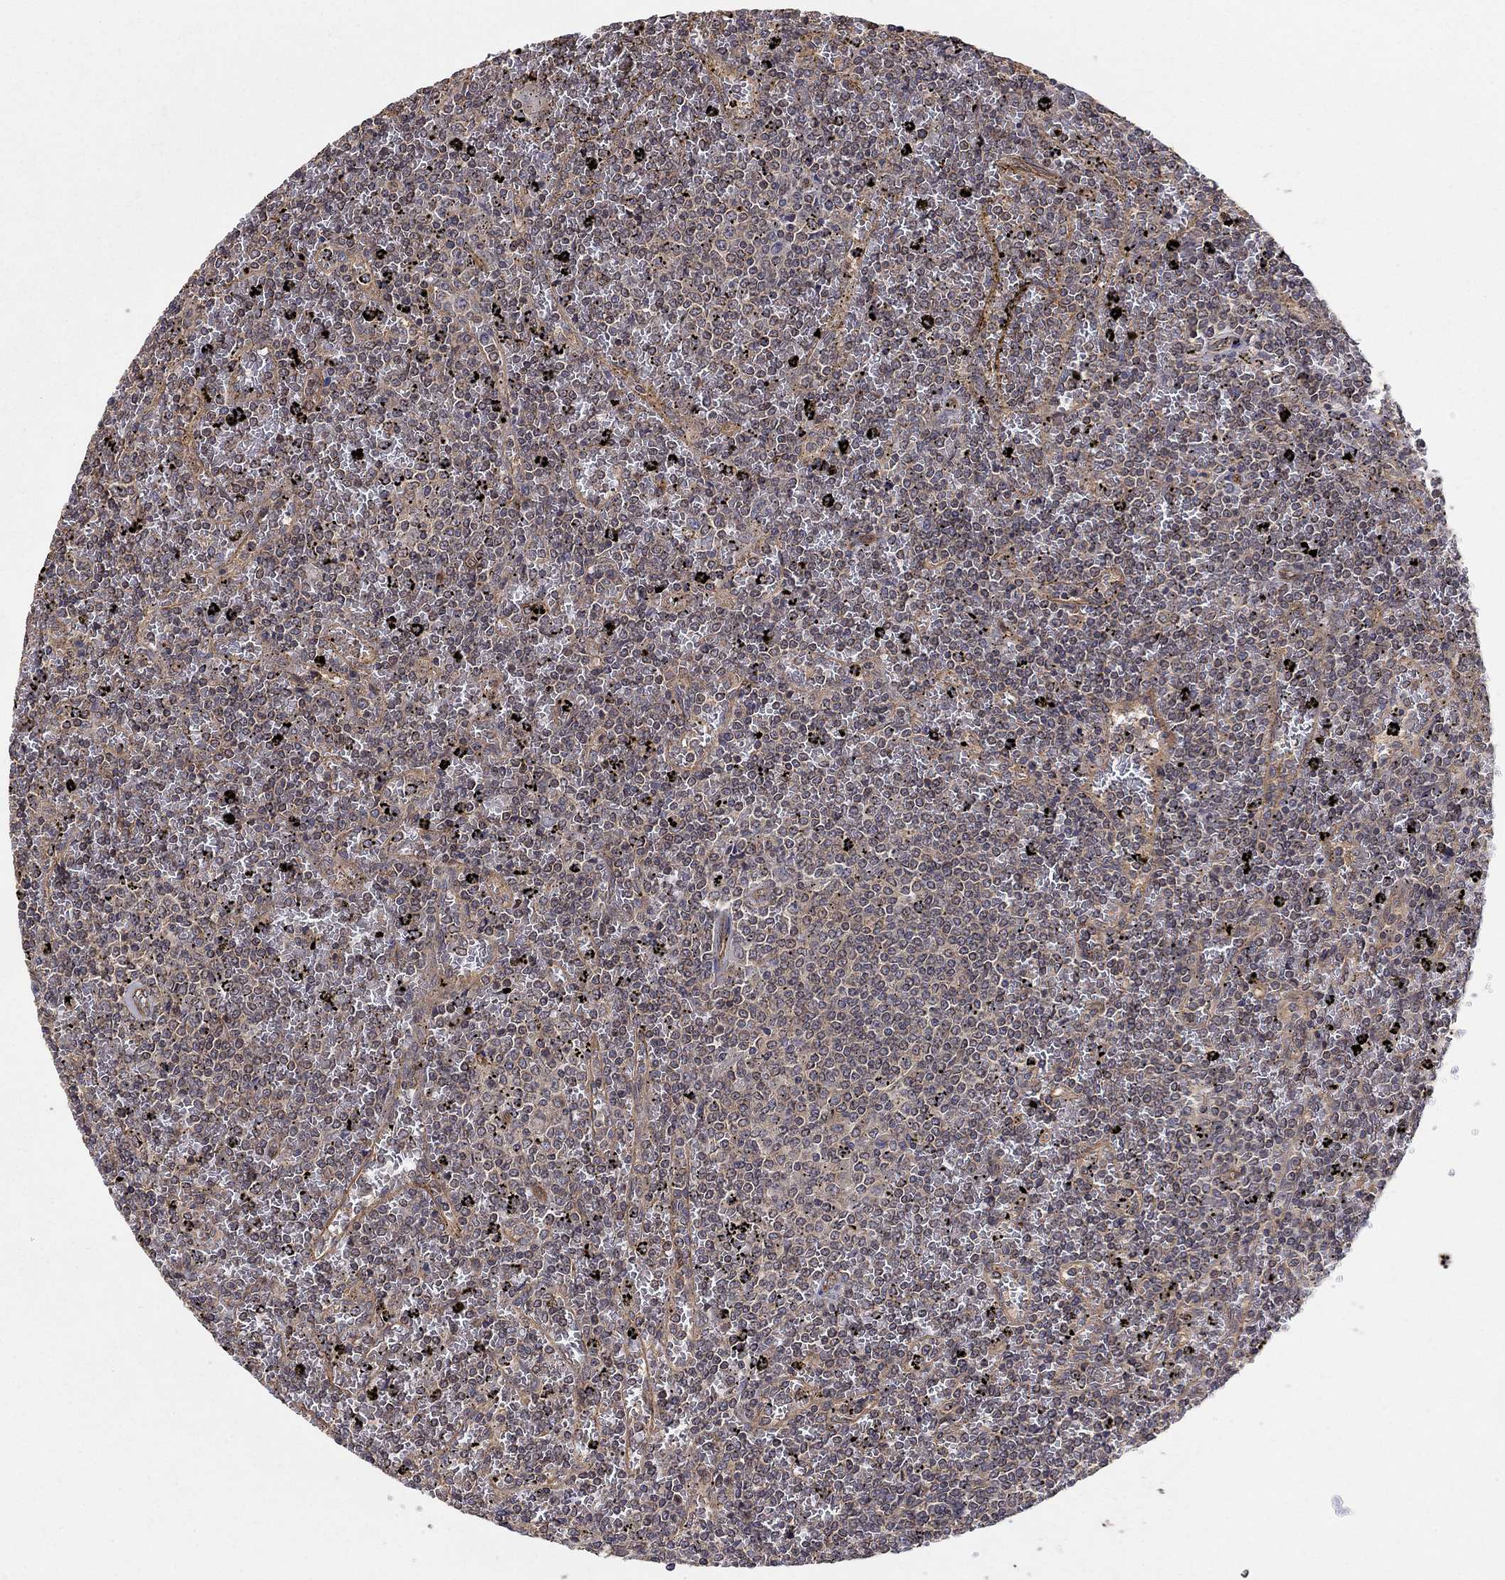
{"staining": {"intensity": "negative", "quantity": "none", "location": "none"}, "tissue": "lymphoma", "cell_type": "Tumor cells", "image_type": "cancer", "snomed": [{"axis": "morphology", "description": "Malignant lymphoma, non-Hodgkin's type, Low grade"}, {"axis": "topography", "description": "Spleen"}], "caption": "Malignant lymphoma, non-Hodgkin's type (low-grade) stained for a protein using immunohistochemistry (IHC) exhibits no positivity tumor cells.", "gene": "BMERB1", "patient": {"sex": "female", "age": 77}}